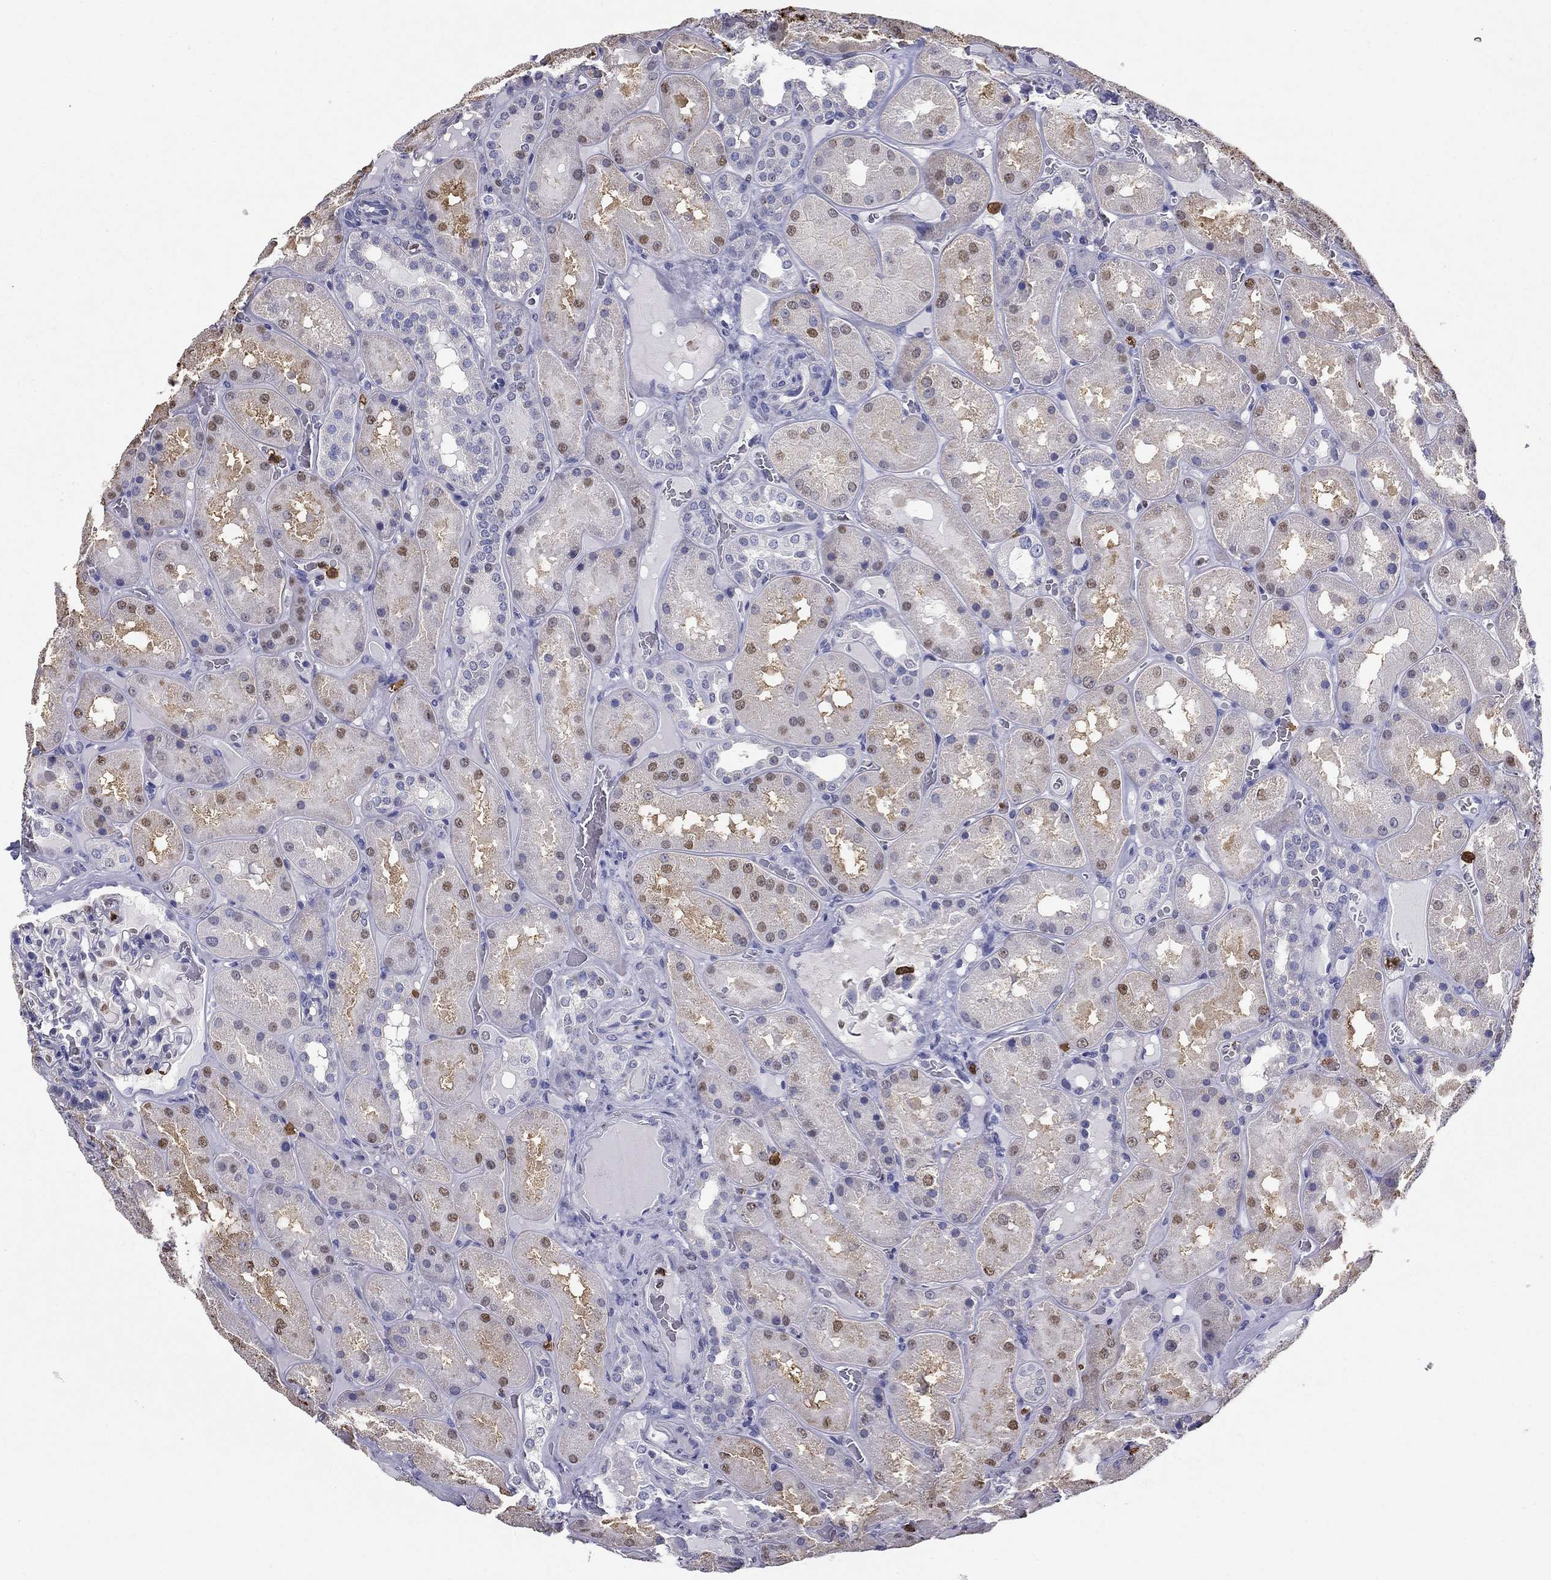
{"staining": {"intensity": "negative", "quantity": "none", "location": "none"}, "tissue": "kidney", "cell_type": "Cells in glomeruli", "image_type": "normal", "snomed": [{"axis": "morphology", "description": "Normal tissue, NOS"}, {"axis": "topography", "description": "Kidney"}], "caption": "Kidney stained for a protein using IHC shows no staining cells in glomeruli.", "gene": "IGSF8", "patient": {"sex": "male", "age": 73}}